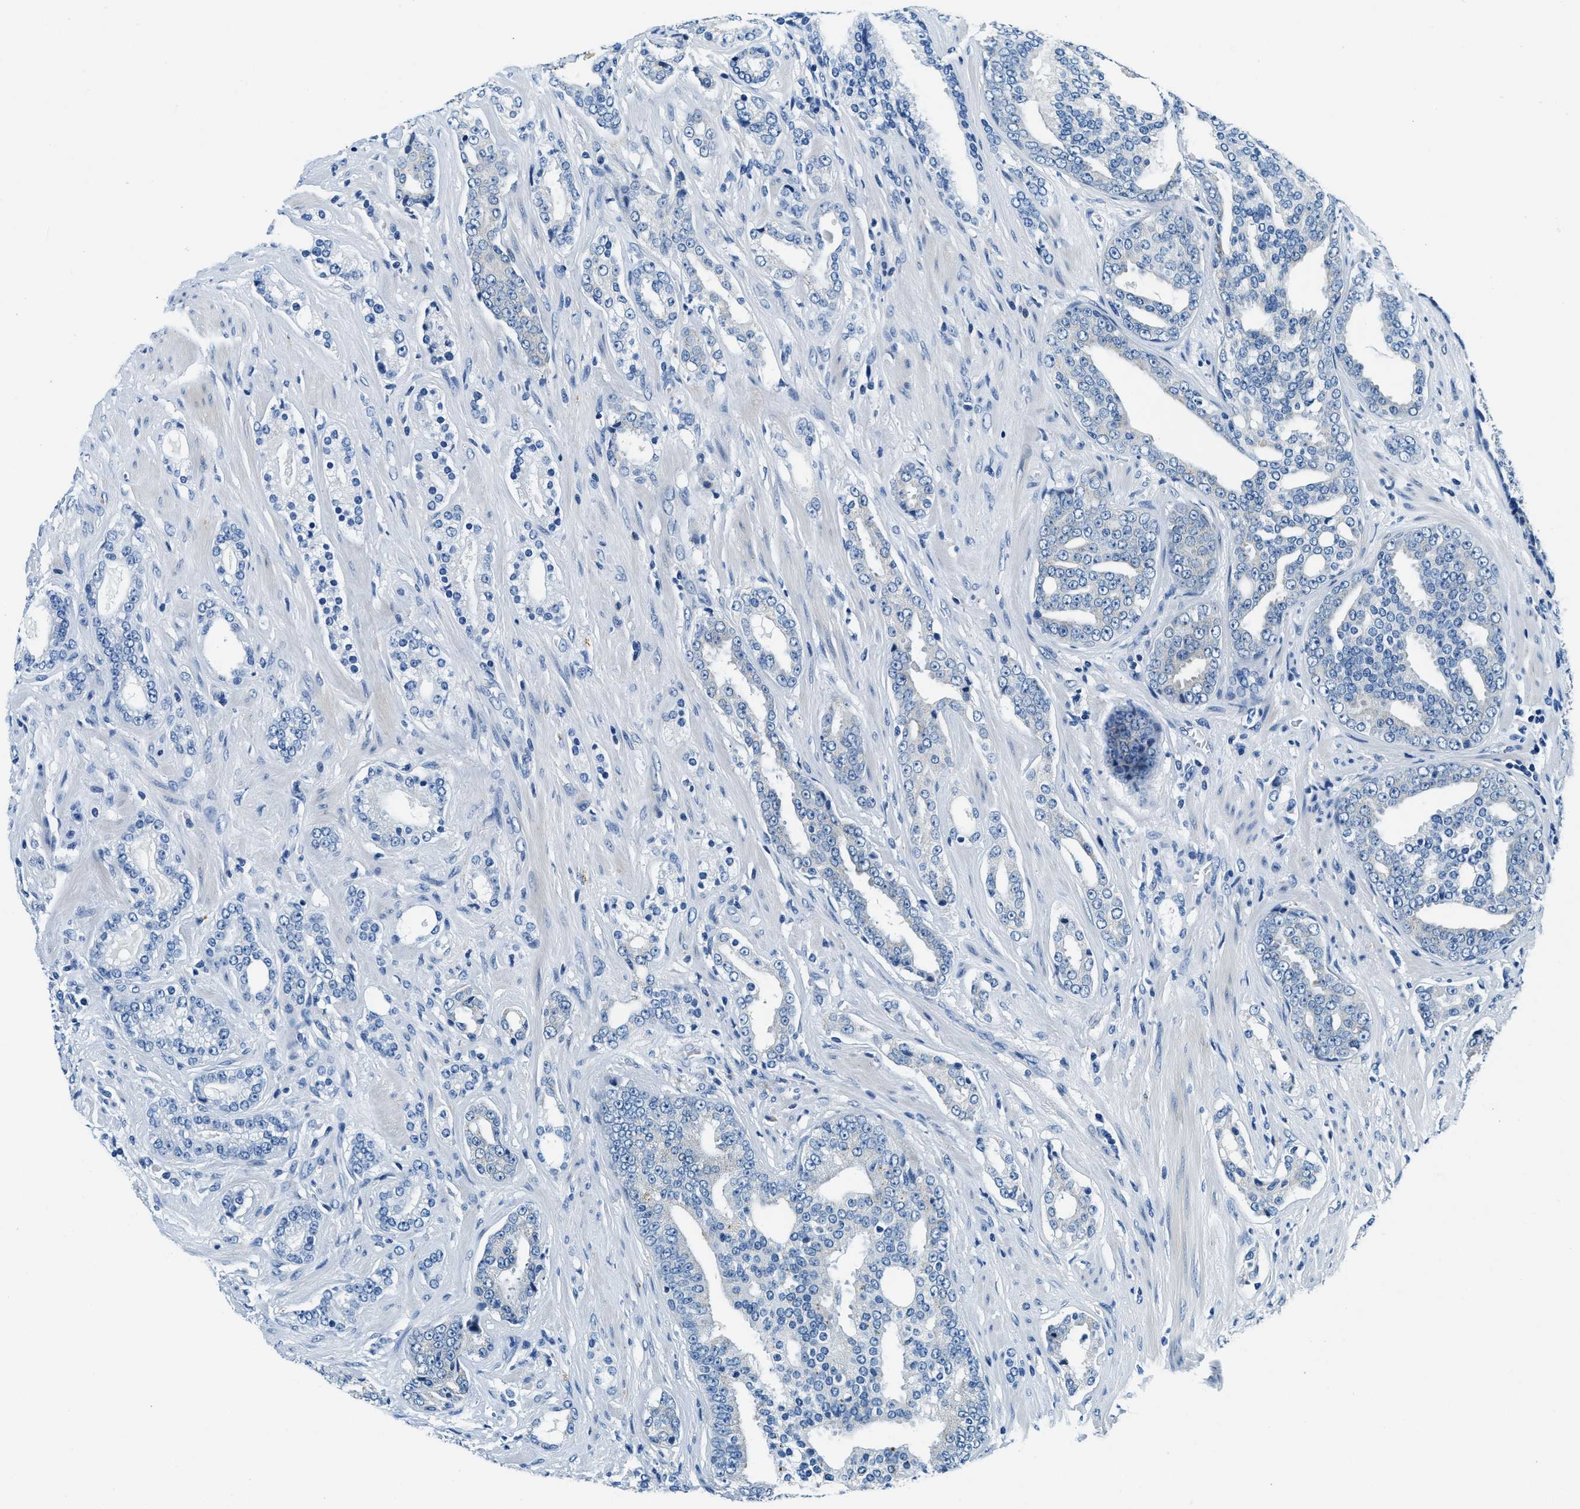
{"staining": {"intensity": "negative", "quantity": "none", "location": "none"}, "tissue": "prostate cancer", "cell_type": "Tumor cells", "image_type": "cancer", "snomed": [{"axis": "morphology", "description": "Adenocarcinoma, High grade"}, {"axis": "topography", "description": "Prostate"}], "caption": "Photomicrograph shows no protein expression in tumor cells of adenocarcinoma (high-grade) (prostate) tissue.", "gene": "UBAC2", "patient": {"sex": "male", "age": 71}}